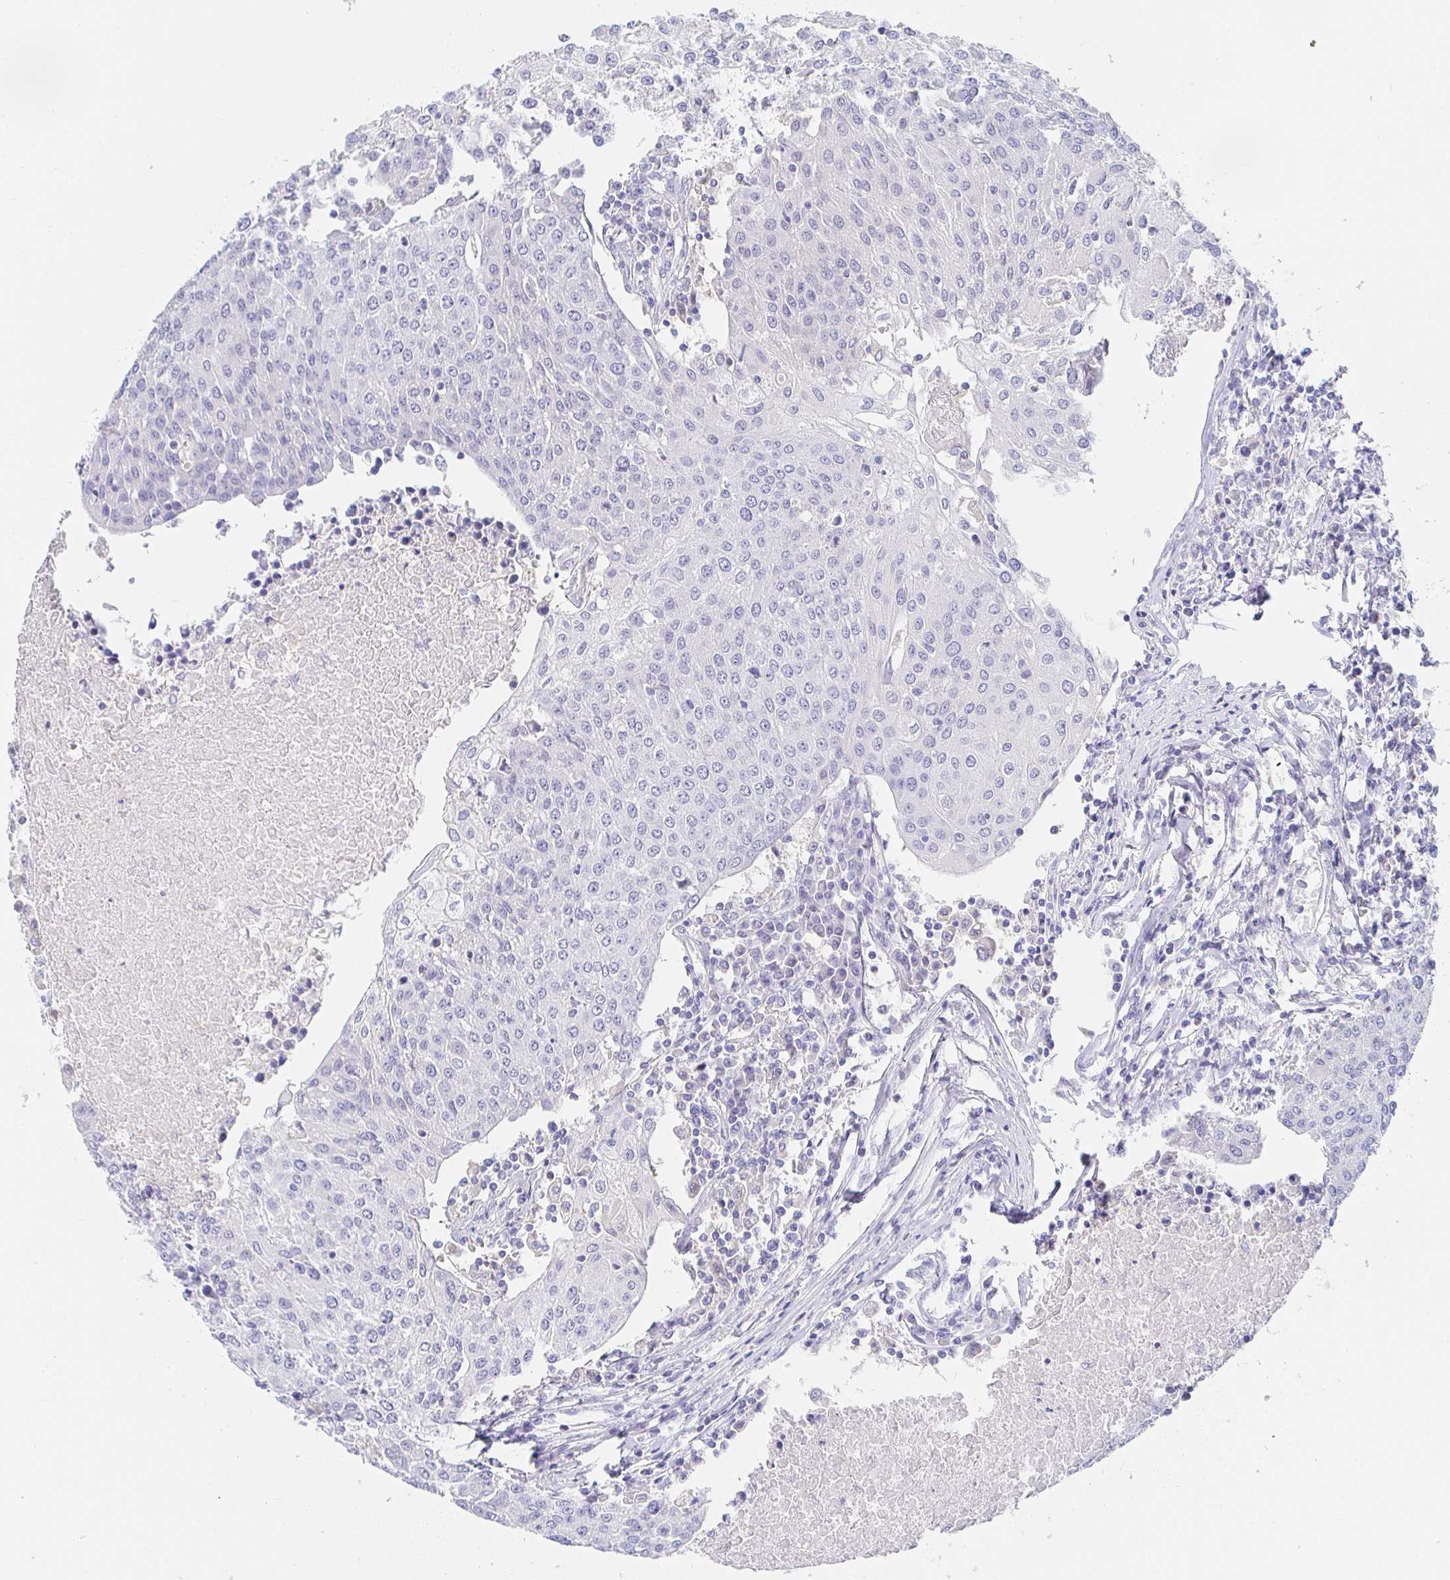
{"staining": {"intensity": "negative", "quantity": "none", "location": "none"}, "tissue": "urothelial cancer", "cell_type": "Tumor cells", "image_type": "cancer", "snomed": [{"axis": "morphology", "description": "Urothelial carcinoma, High grade"}, {"axis": "topography", "description": "Urinary bladder"}], "caption": "This is a photomicrograph of IHC staining of urothelial carcinoma (high-grade), which shows no expression in tumor cells.", "gene": "PDE6B", "patient": {"sex": "female", "age": 85}}